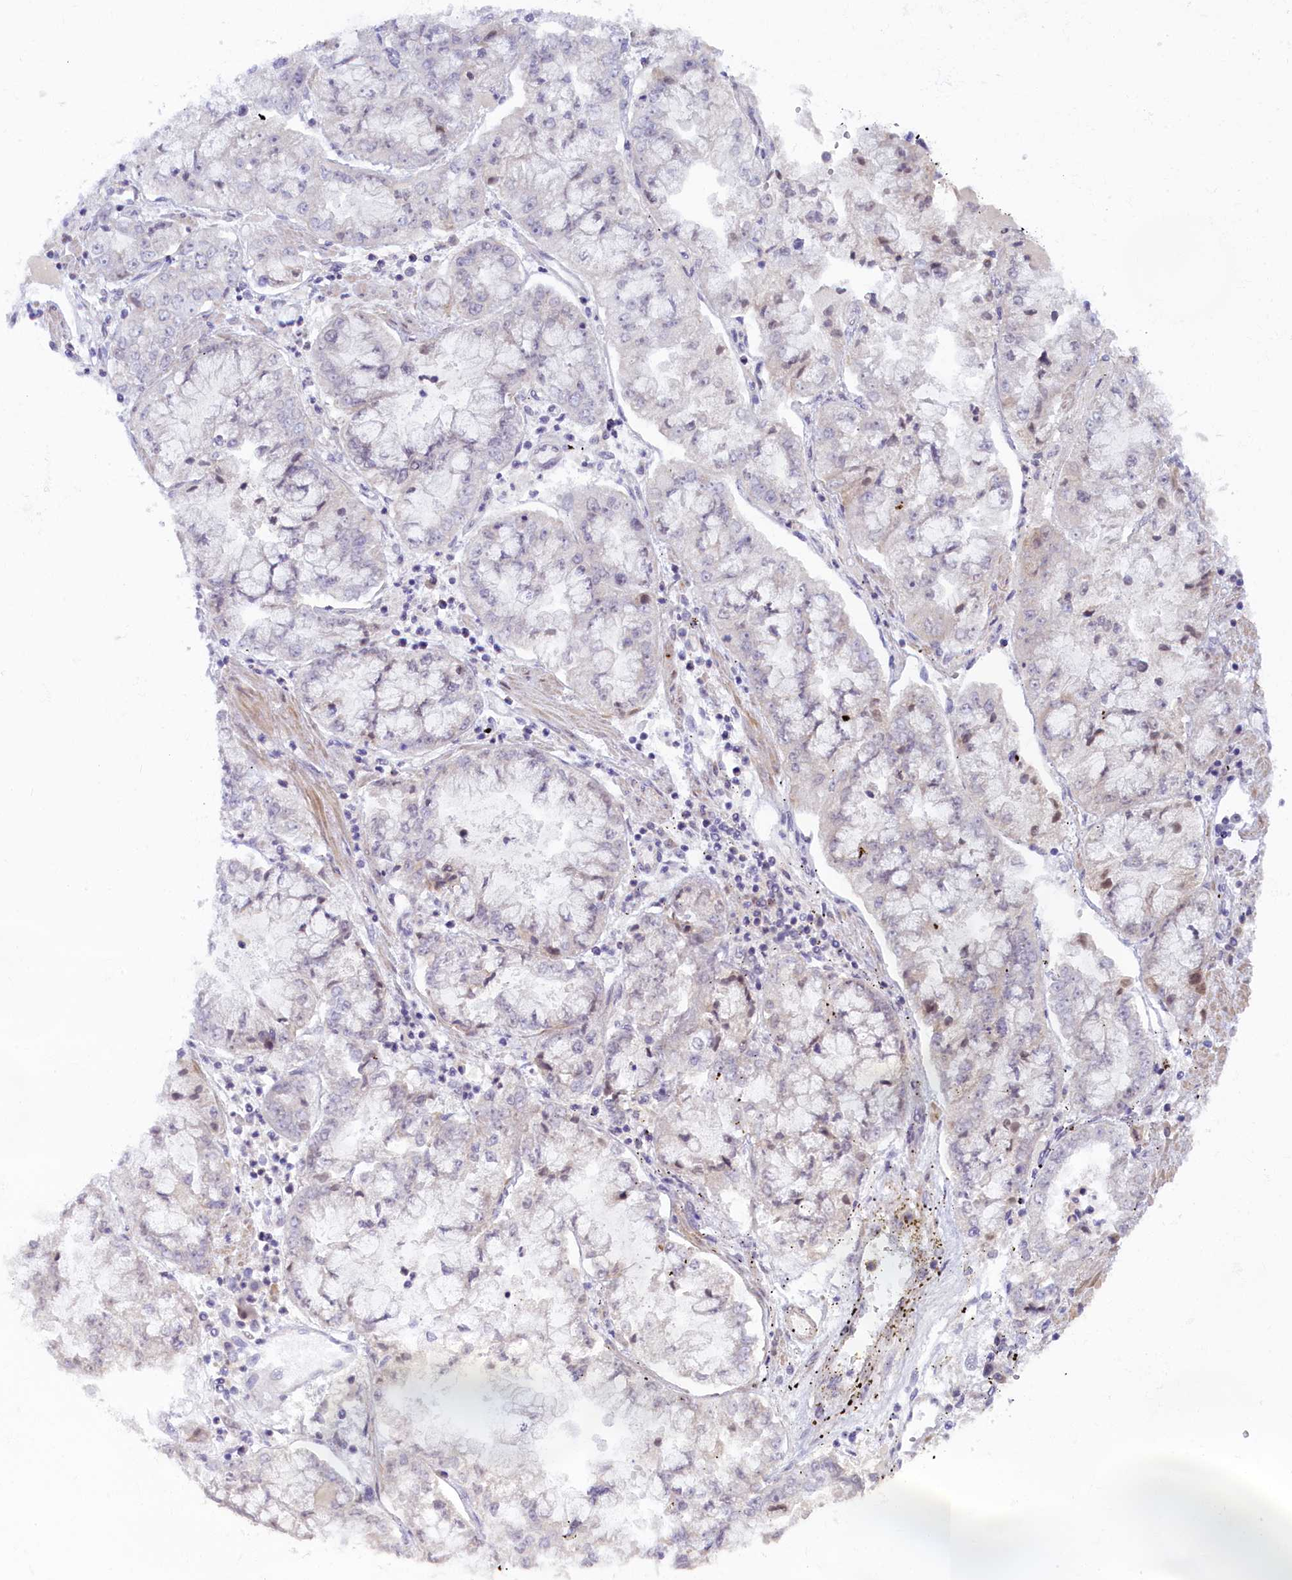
{"staining": {"intensity": "weak", "quantity": "<25%", "location": "nuclear"}, "tissue": "stomach cancer", "cell_type": "Tumor cells", "image_type": "cancer", "snomed": [{"axis": "morphology", "description": "Adenocarcinoma, NOS"}, {"axis": "topography", "description": "Stomach"}], "caption": "A photomicrograph of stomach cancer stained for a protein shows no brown staining in tumor cells.", "gene": "CRAMP1", "patient": {"sex": "male", "age": 76}}